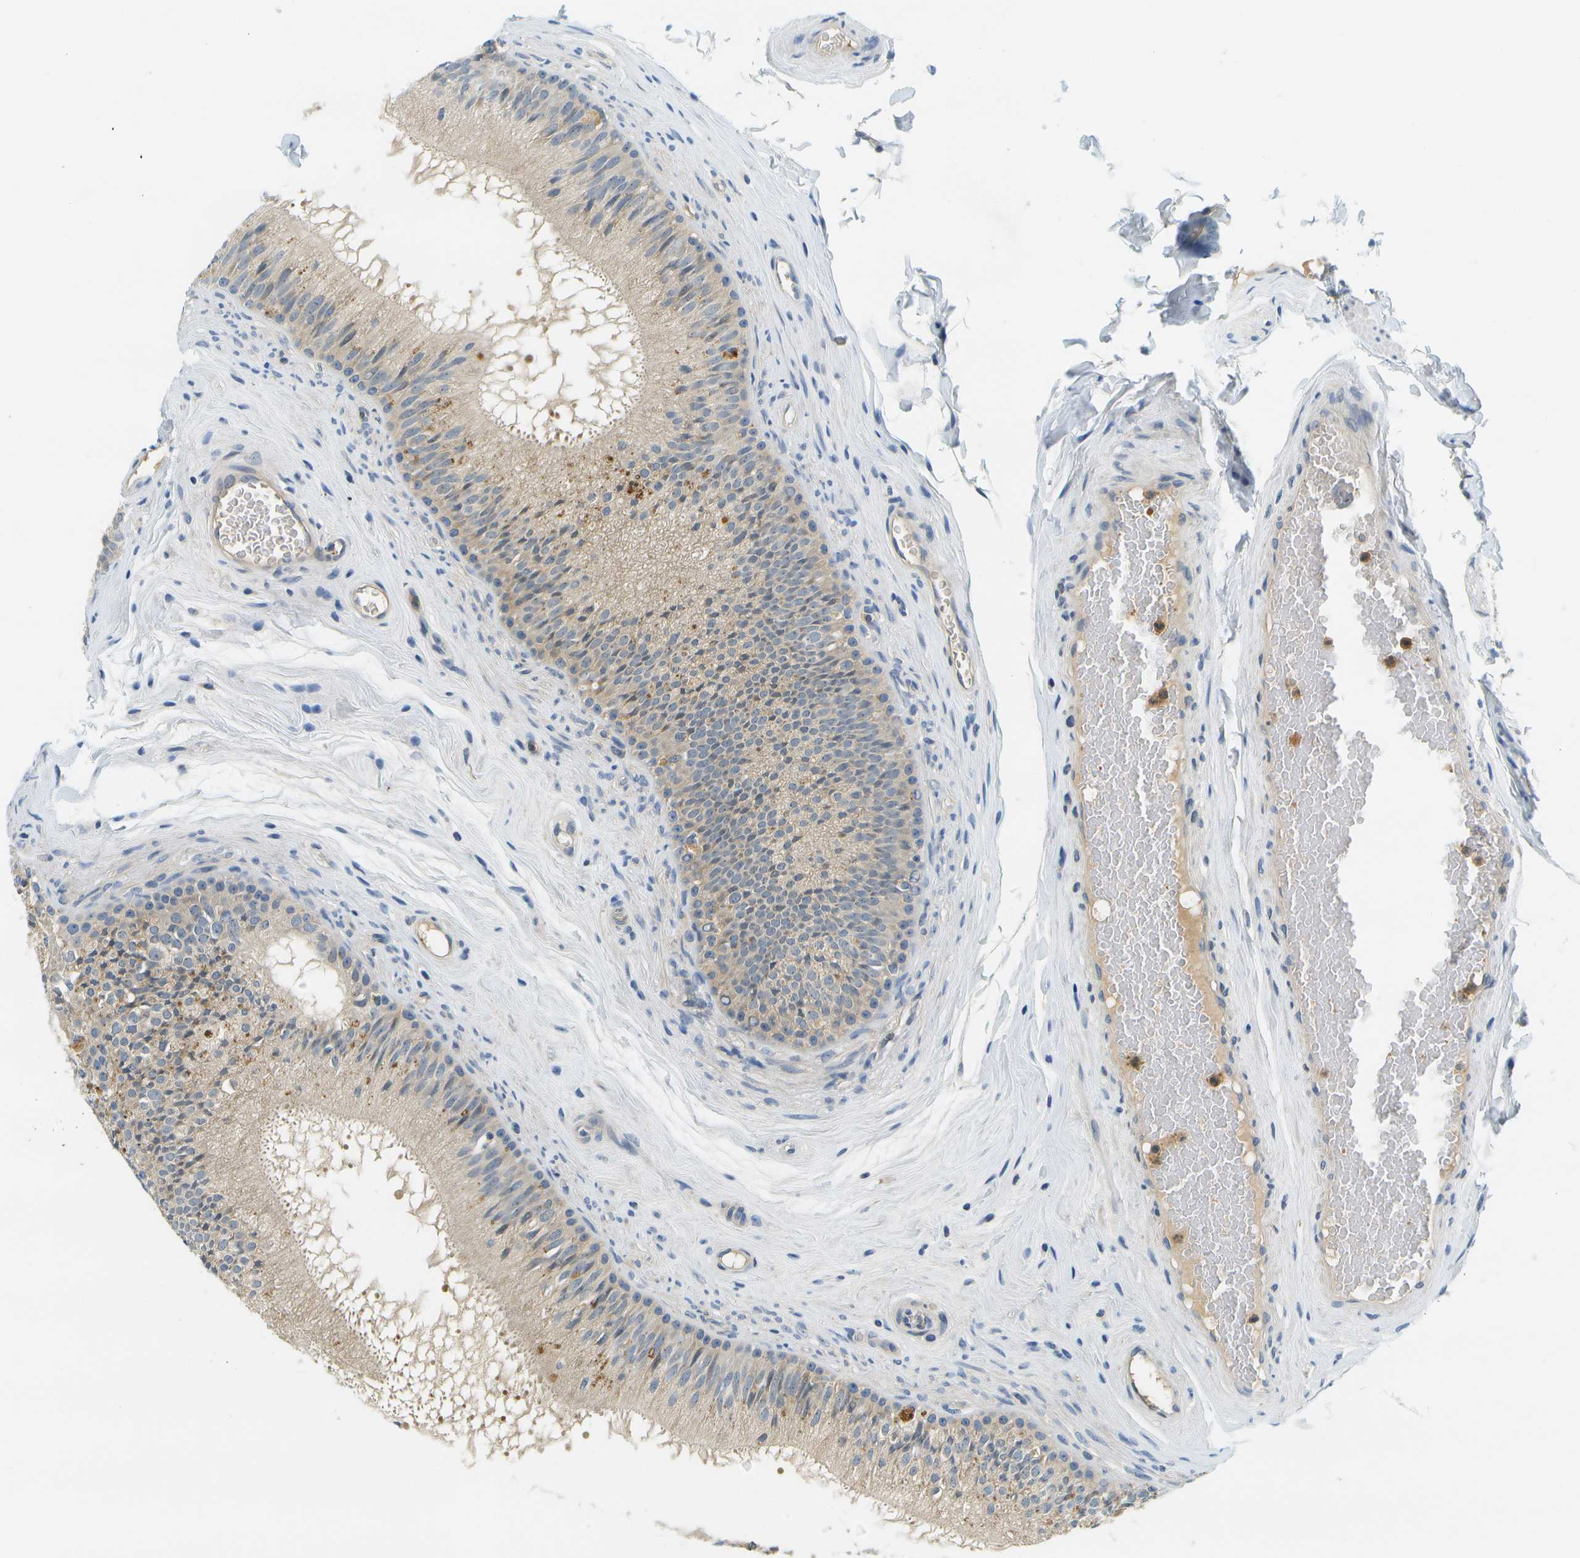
{"staining": {"intensity": "moderate", "quantity": "<25%", "location": "cytoplasmic/membranous"}, "tissue": "epididymis", "cell_type": "Glandular cells", "image_type": "normal", "snomed": [{"axis": "morphology", "description": "Normal tissue, NOS"}, {"axis": "topography", "description": "Testis"}, {"axis": "topography", "description": "Epididymis"}], "caption": "This image displays IHC staining of unremarkable epididymis, with low moderate cytoplasmic/membranous staining in about <25% of glandular cells.", "gene": "RASGRP2", "patient": {"sex": "male", "age": 36}}